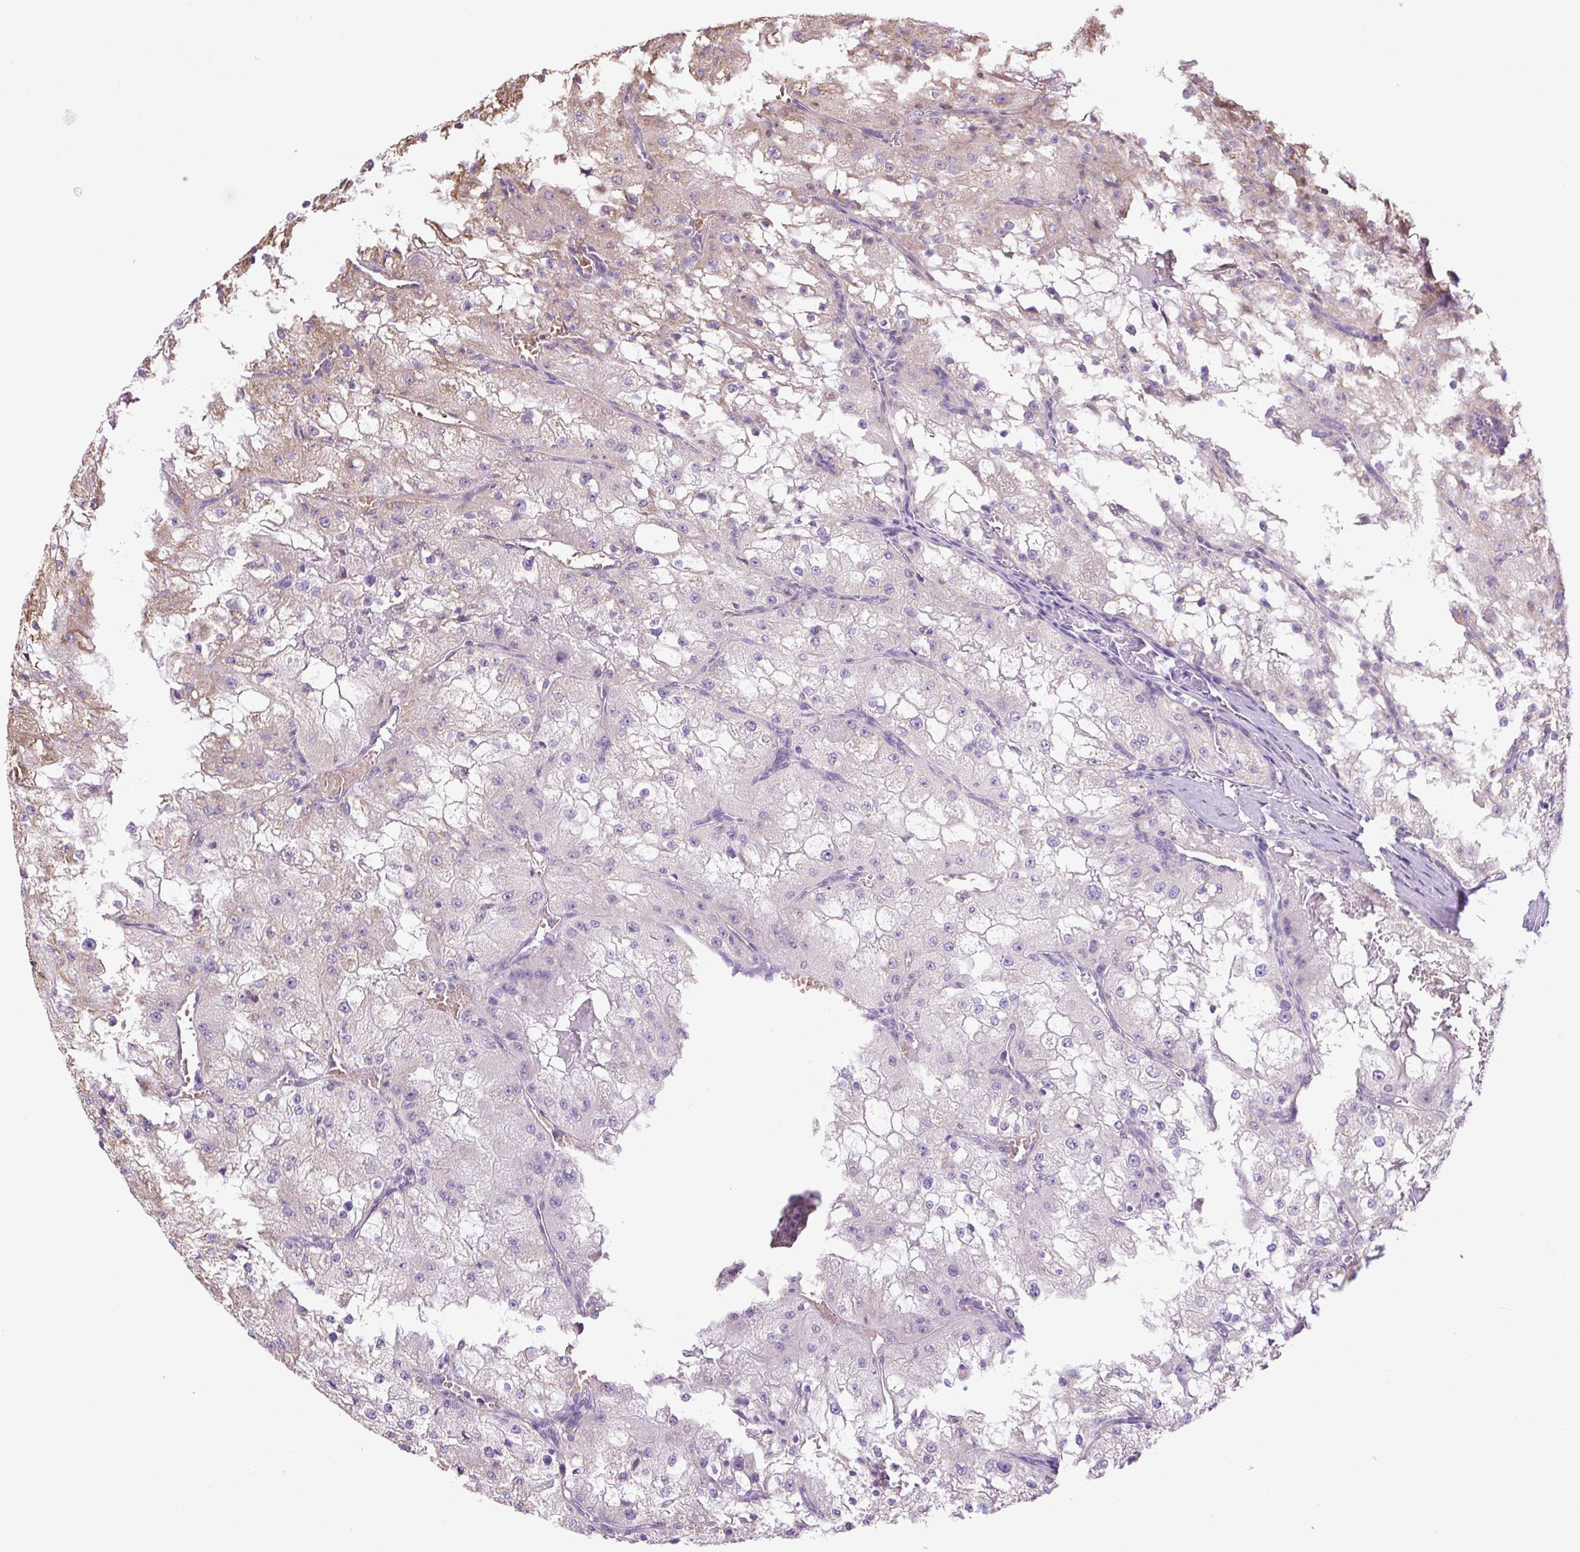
{"staining": {"intensity": "negative", "quantity": "none", "location": "none"}, "tissue": "renal cancer", "cell_type": "Tumor cells", "image_type": "cancer", "snomed": [{"axis": "morphology", "description": "Adenocarcinoma, NOS"}, {"axis": "topography", "description": "Kidney"}], "caption": "This is an immunohistochemistry photomicrograph of human renal cancer (adenocarcinoma). There is no positivity in tumor cells.", "gene": "PLCG1", "patient": {"sex": "female", "age": 74}}